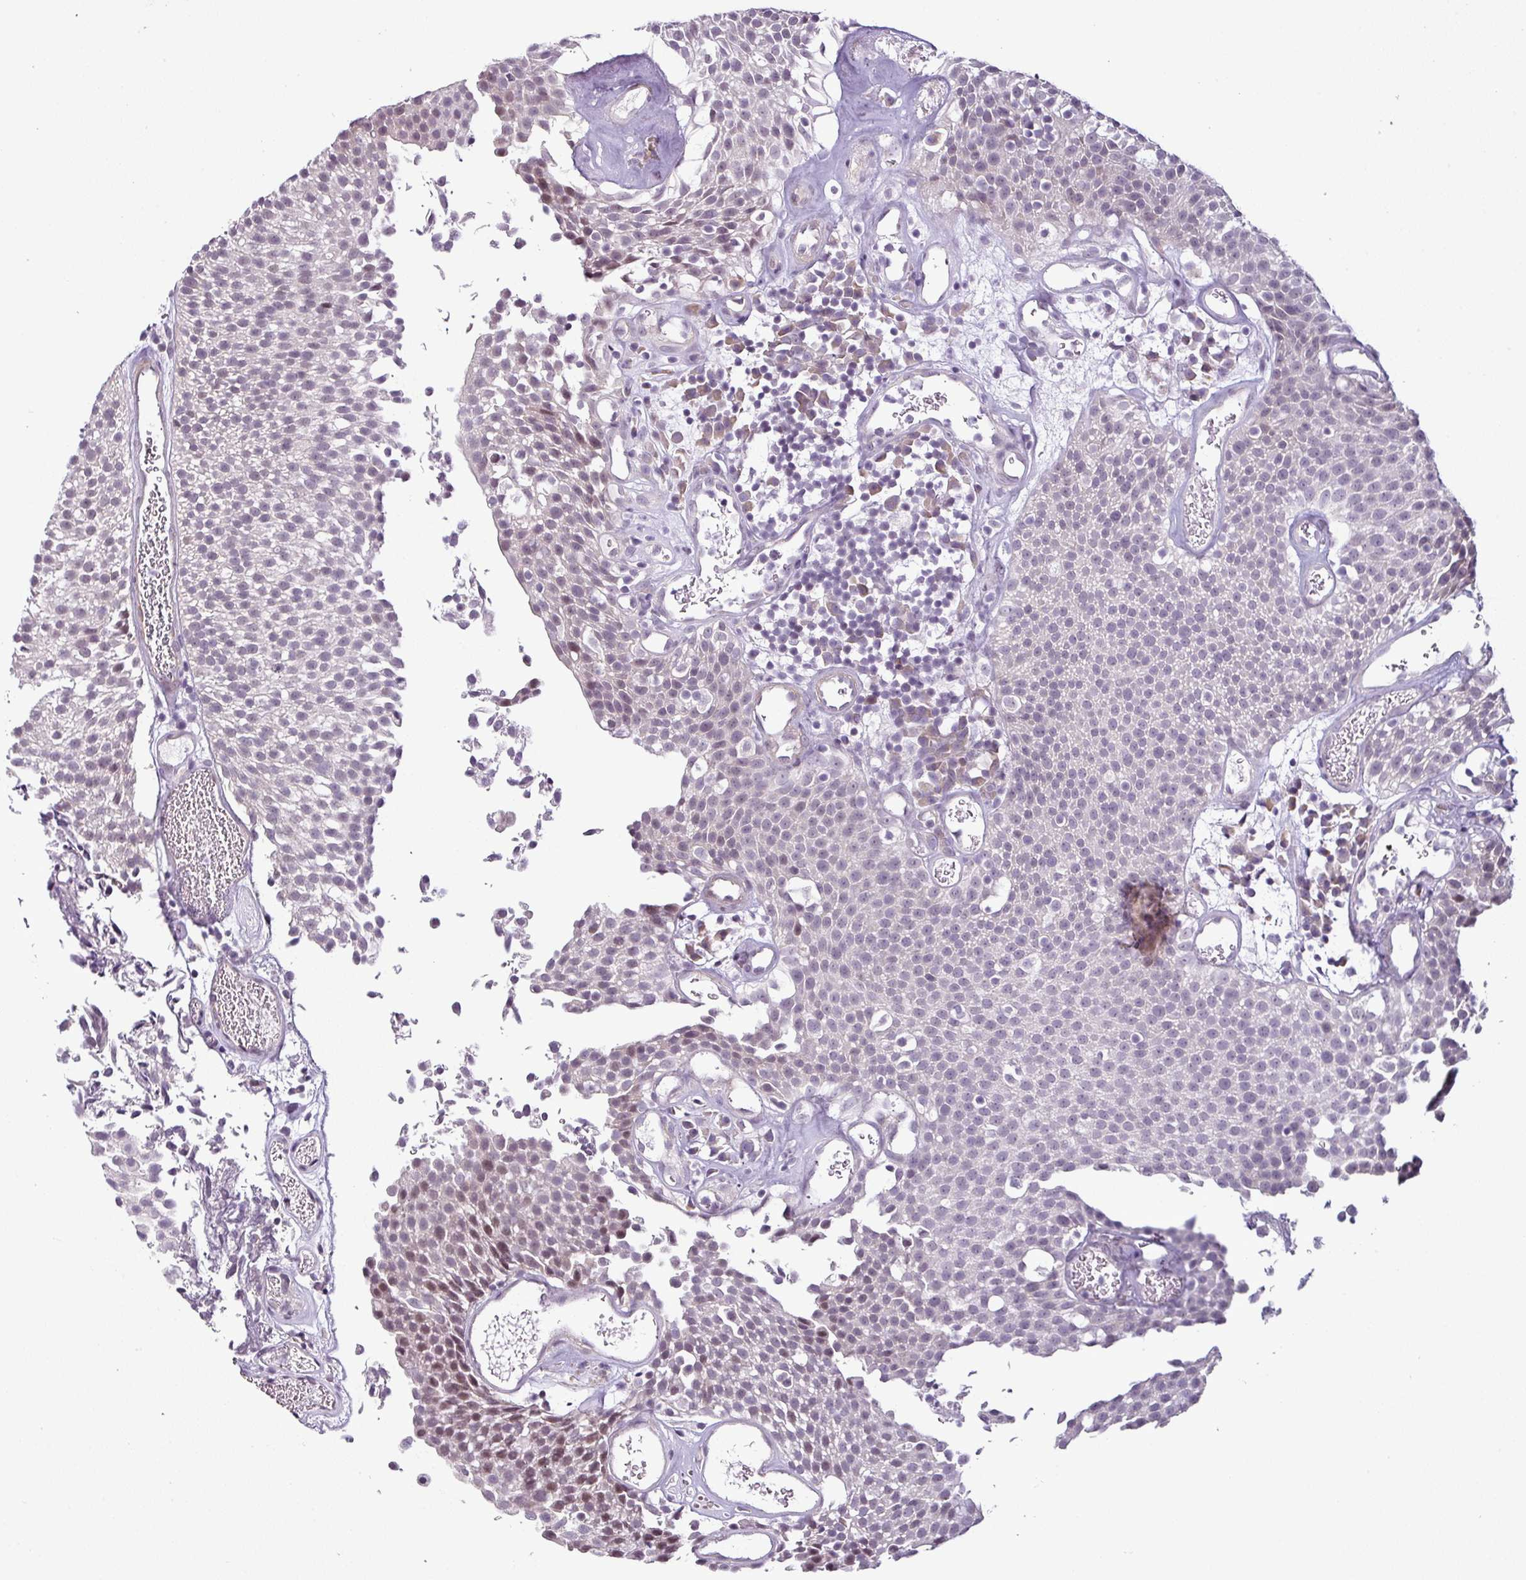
{"staining": {"intensity": "moderate", "quantity": "<25%", "location": "nuclear"}, "tissue": "urothelial cancer", "cell_type": "Tumor cells", "image_type": "cancer", "snomed": [{"axis": "morphology", "description": "Urothelial carcinoma, Low grade"}, {"axis": "topography", "description": "Urinary bladder"}], "caption": "IHC histopathology image of neoplastic tissue: urothelial cancer stained using immunohistochemistry exhibits low levels of moderate protein expression localized specifically in the nuclear of tumor cells, appearing as a nuclear brown color.", "gene": "OR52D1", "patient": {"sex": "female", "age": 79}}